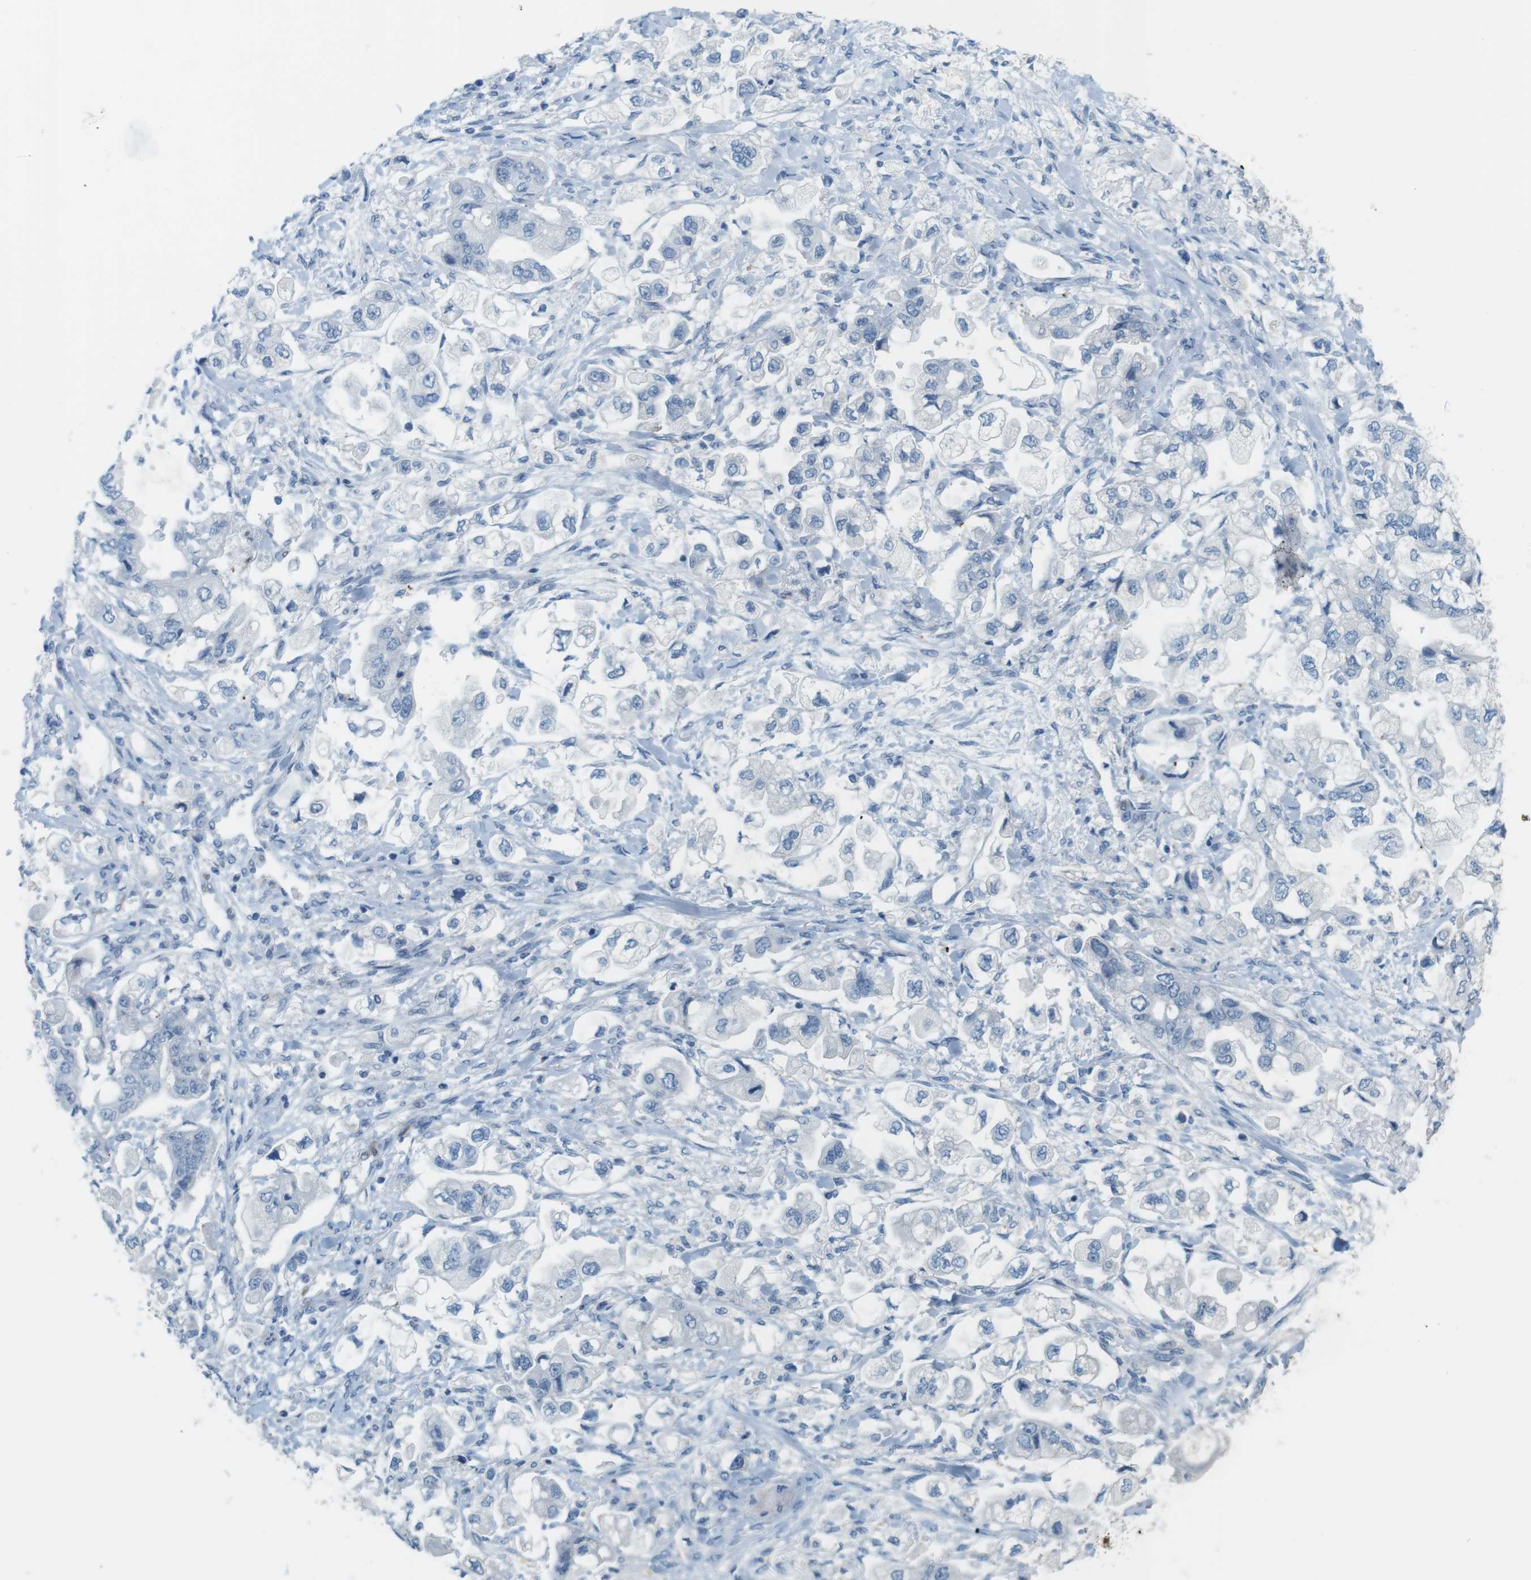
{"staining": {"intensity": "negative", "quantity": "none", "location": "none"}, "tissue": "stomach cancer", "cell_type": "Tumor cells", "image_type": "cancer", "snomed": [{"axis": "morphology", "description": "Normal tissue, NOS"}, {"axis": "morphology", "description": "Adenocarcinoma, NOS"}, {"axis": "topography", "description": "Stomach"}], "caption": "Tumor cells show no significant expression in stomach cancer.", "gene": "MYH9", "patient": {"sex": "male", "age": 62}}